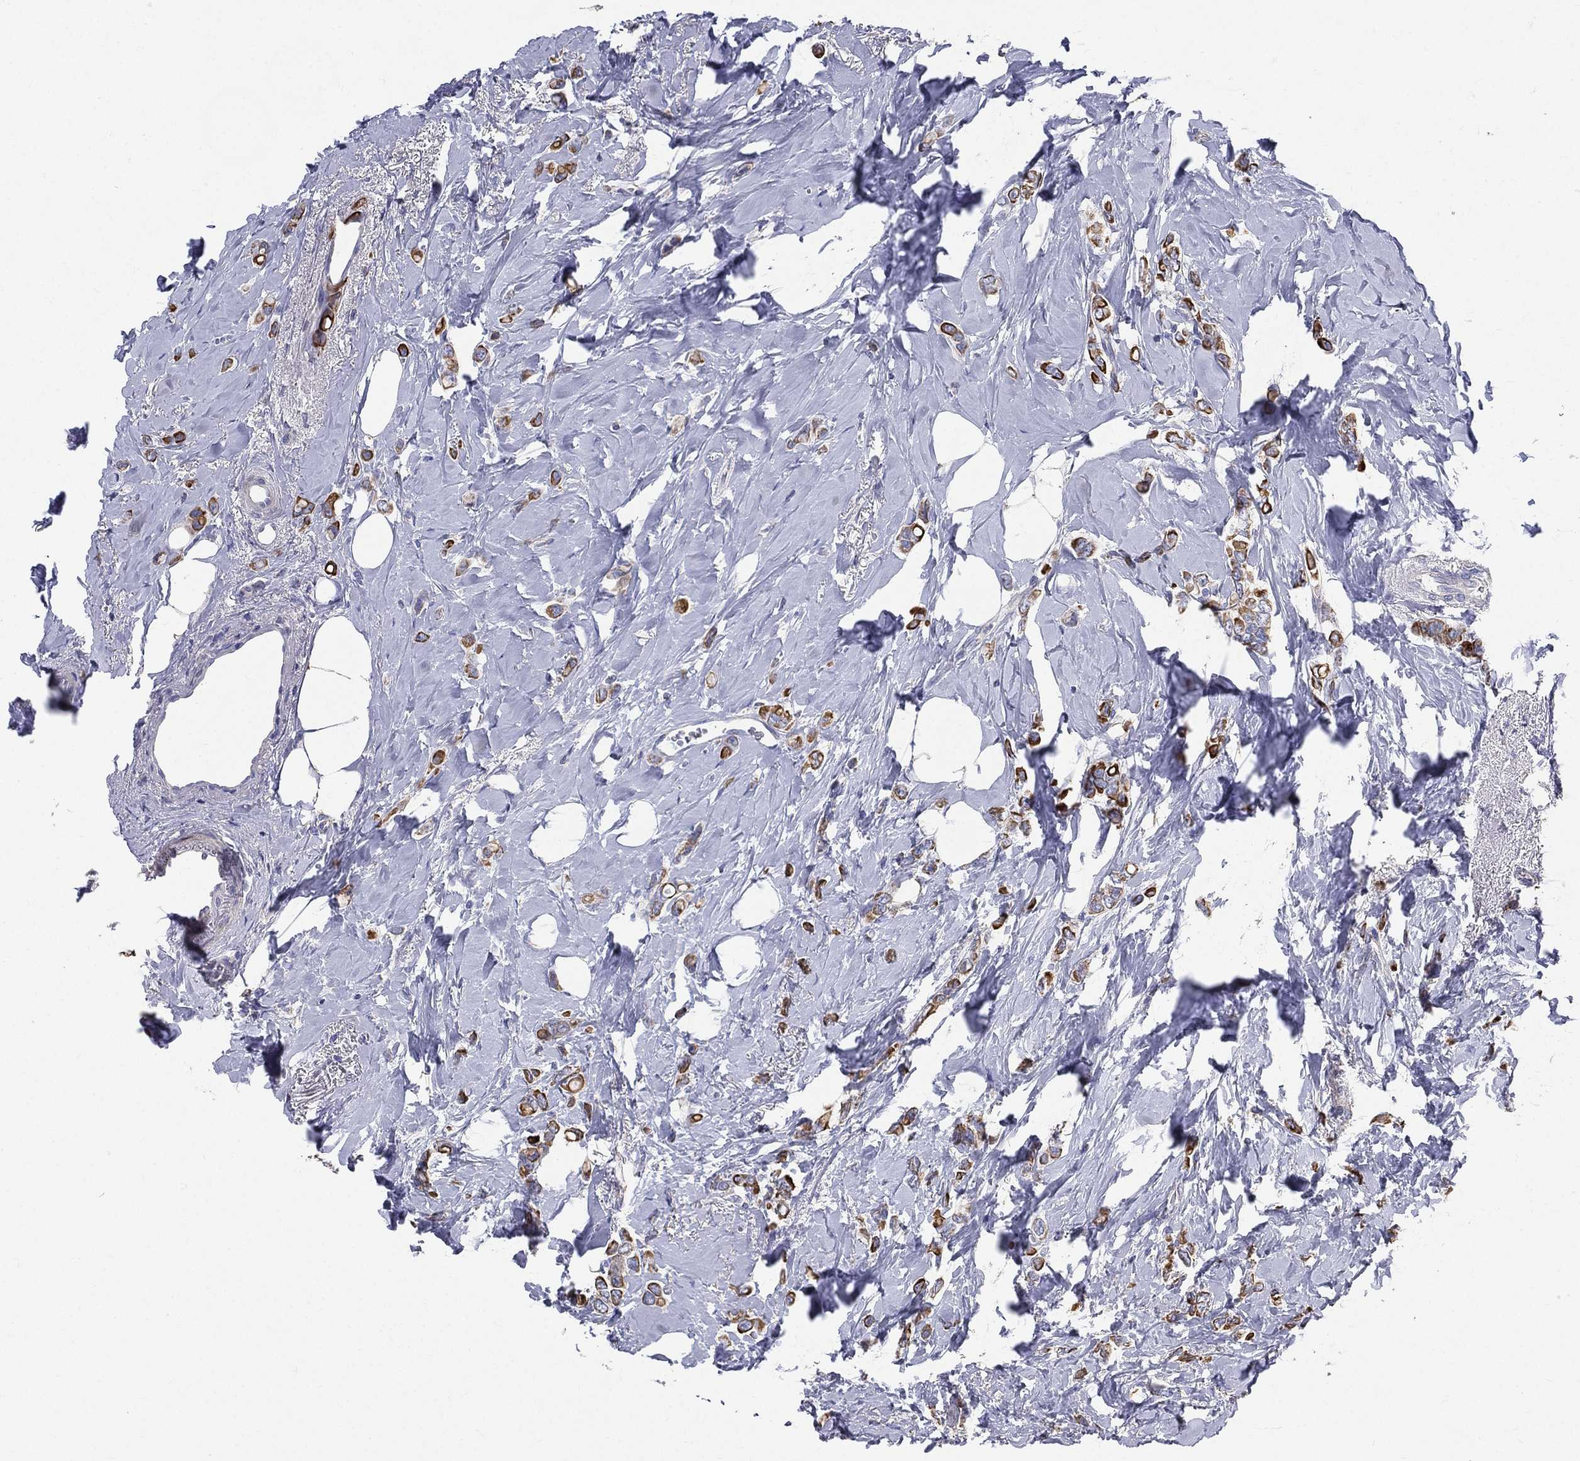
{"staining": {"intensity": "strong", "quantity": ">75%", "location": "cytoplasmic/membranous"}, "tissue": "breast cancer", "cell_type": "Tumor cells", "image_type": "cancer", "snomed": [{"axis": "morphology", "description": "Lobular carcinoma"}, {"axis": "topography", "description": "Breast"}], "caption": "Immunohistochemical staining of breast cancer exhibits strong cytoplasmic/membranous protein positivity in about >75% of tumor cells.", "gene": "PWWP3A", "patient": {"sex": "female", "age": 66}}